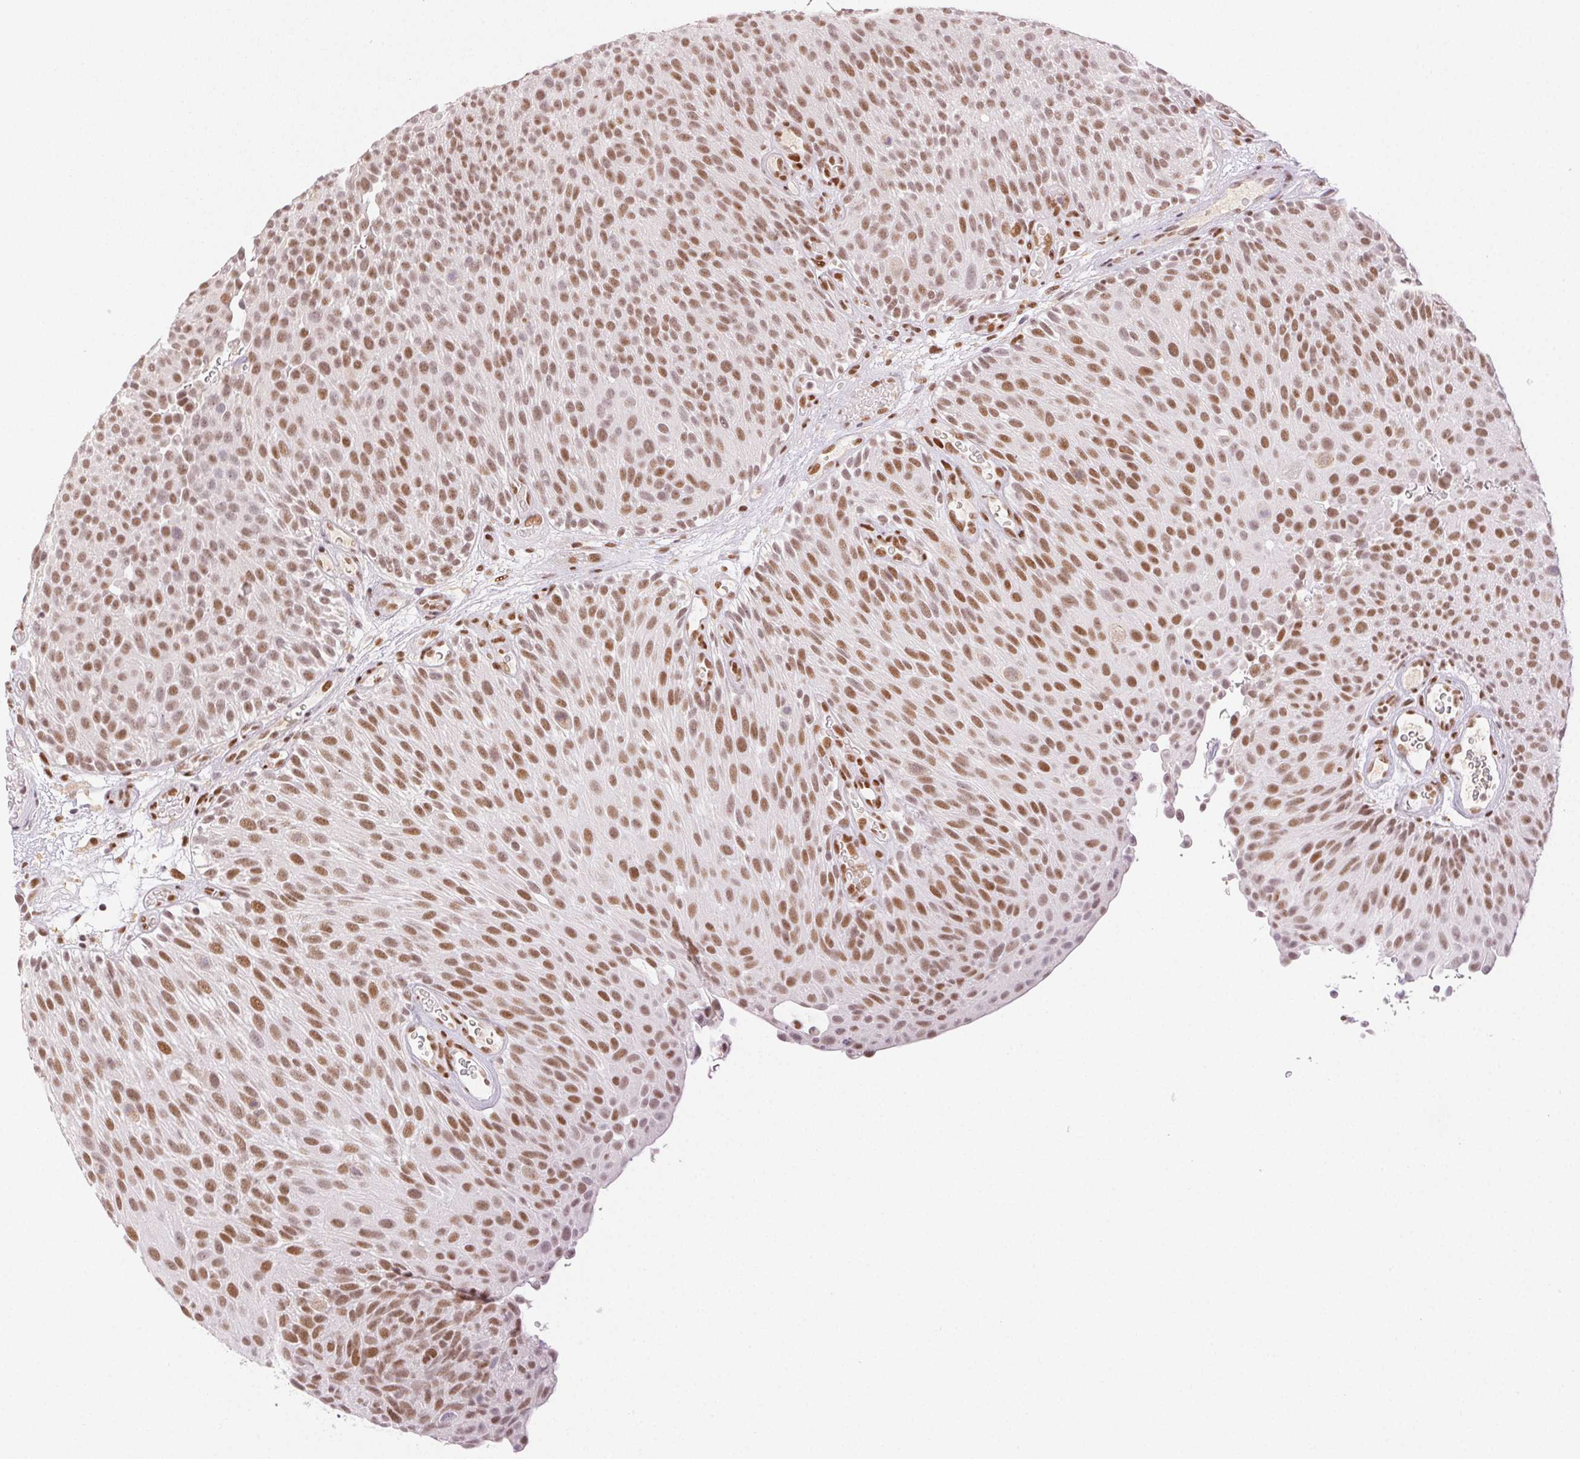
{"staining": {"intensity": "moderate", "quantity": ">75%", "location": "nuclear"}, "tissue": "urothelial cancer", "cell_type": "Tumor cells", "image_type": "cancer", "snomed": [{"axis": "morphology", "description": "Urothelial carcinoma, Low grade"}, {"axis": "topography", "description": "Urinary bladder"}], "caption": "There is medium levels of moderate nuclear staining in tumor cells of low-grade urothelial carcinoma, as demonstrated by immunohistochemical staining (brown color).", "gene": "H2AZ2", "patient": {"sex": "male", "age": 78}}